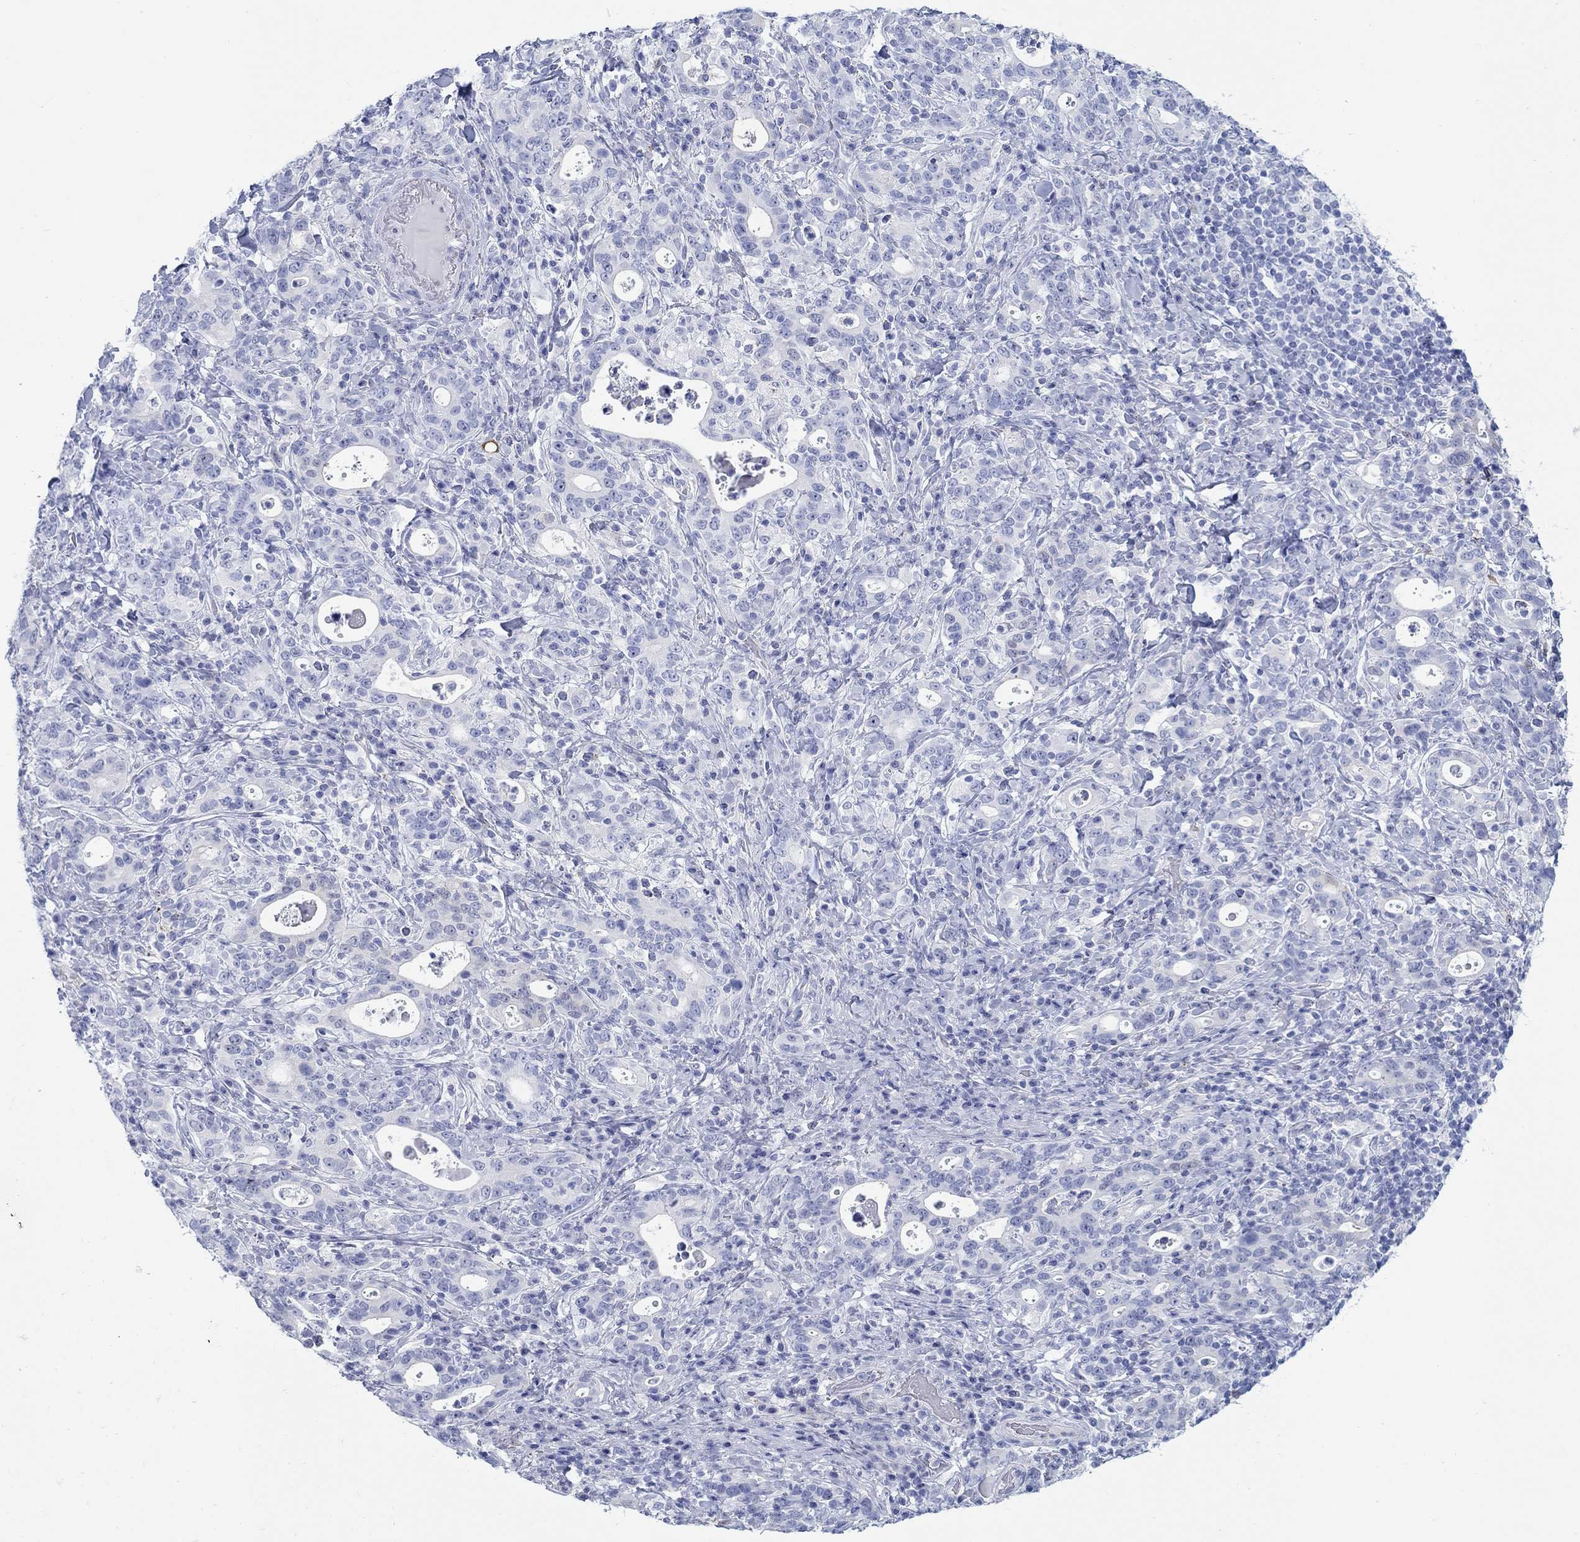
{"staining": {"intensity": "negative", "quantity": "none", "location": "none"}, "tissue": "stomach cancer", "cell_type": "Tumor cells", "image_type": "cancer", "snomed": [{"axis": "morphology", "description": "Adenocarcinoma, NOS"}, {"axis": "topography", "description": "Stomach"}], "caption": "Human stomach cancer stained for a protein using IHC reveals no positivity in tumor cells.", "gene": "AKR1C2", "patient": {"sex": "male", "age": 79}}